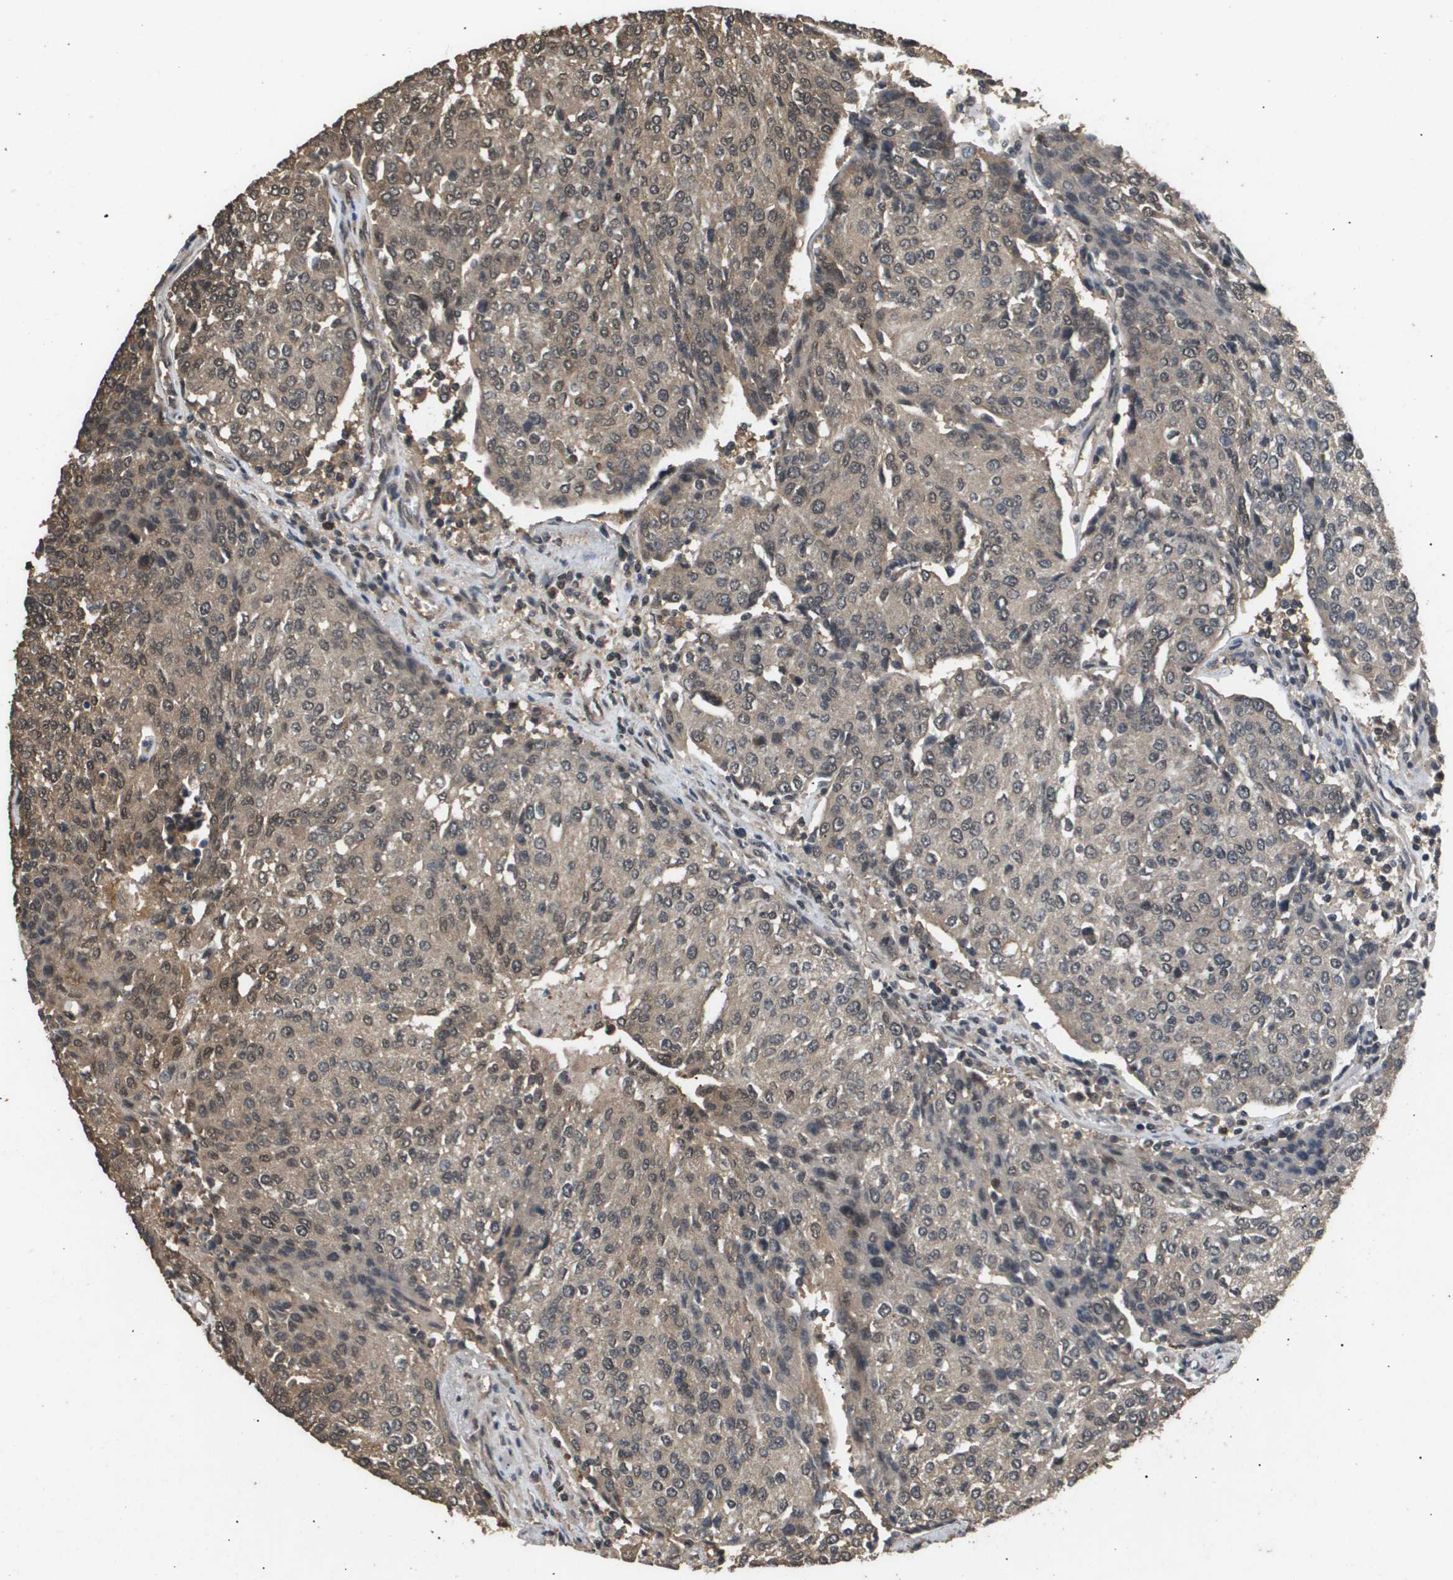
{"staining": {"intensity": "weak", "quantity": ">75%", "location": "cytoplasmic/membranous,nuclear"}, "tissue": "urothelial cancer", "cell_type": "Tumor cells", "image_type": "cancer", "snomed": [{"axis": "morphology", "description": "Urothelial carcinoma, High grade"}, {"axis": "topography", "description": "Urinary bladder"}], "caption": "Immunohistochemical staining of human urothelial cancer exhibits weak cytoplasmic/membranous and nuclear protein expression in approximately >75% of tumor cells.", "gene": "ING1", "patient": {"sex": "female", "age": 85}}